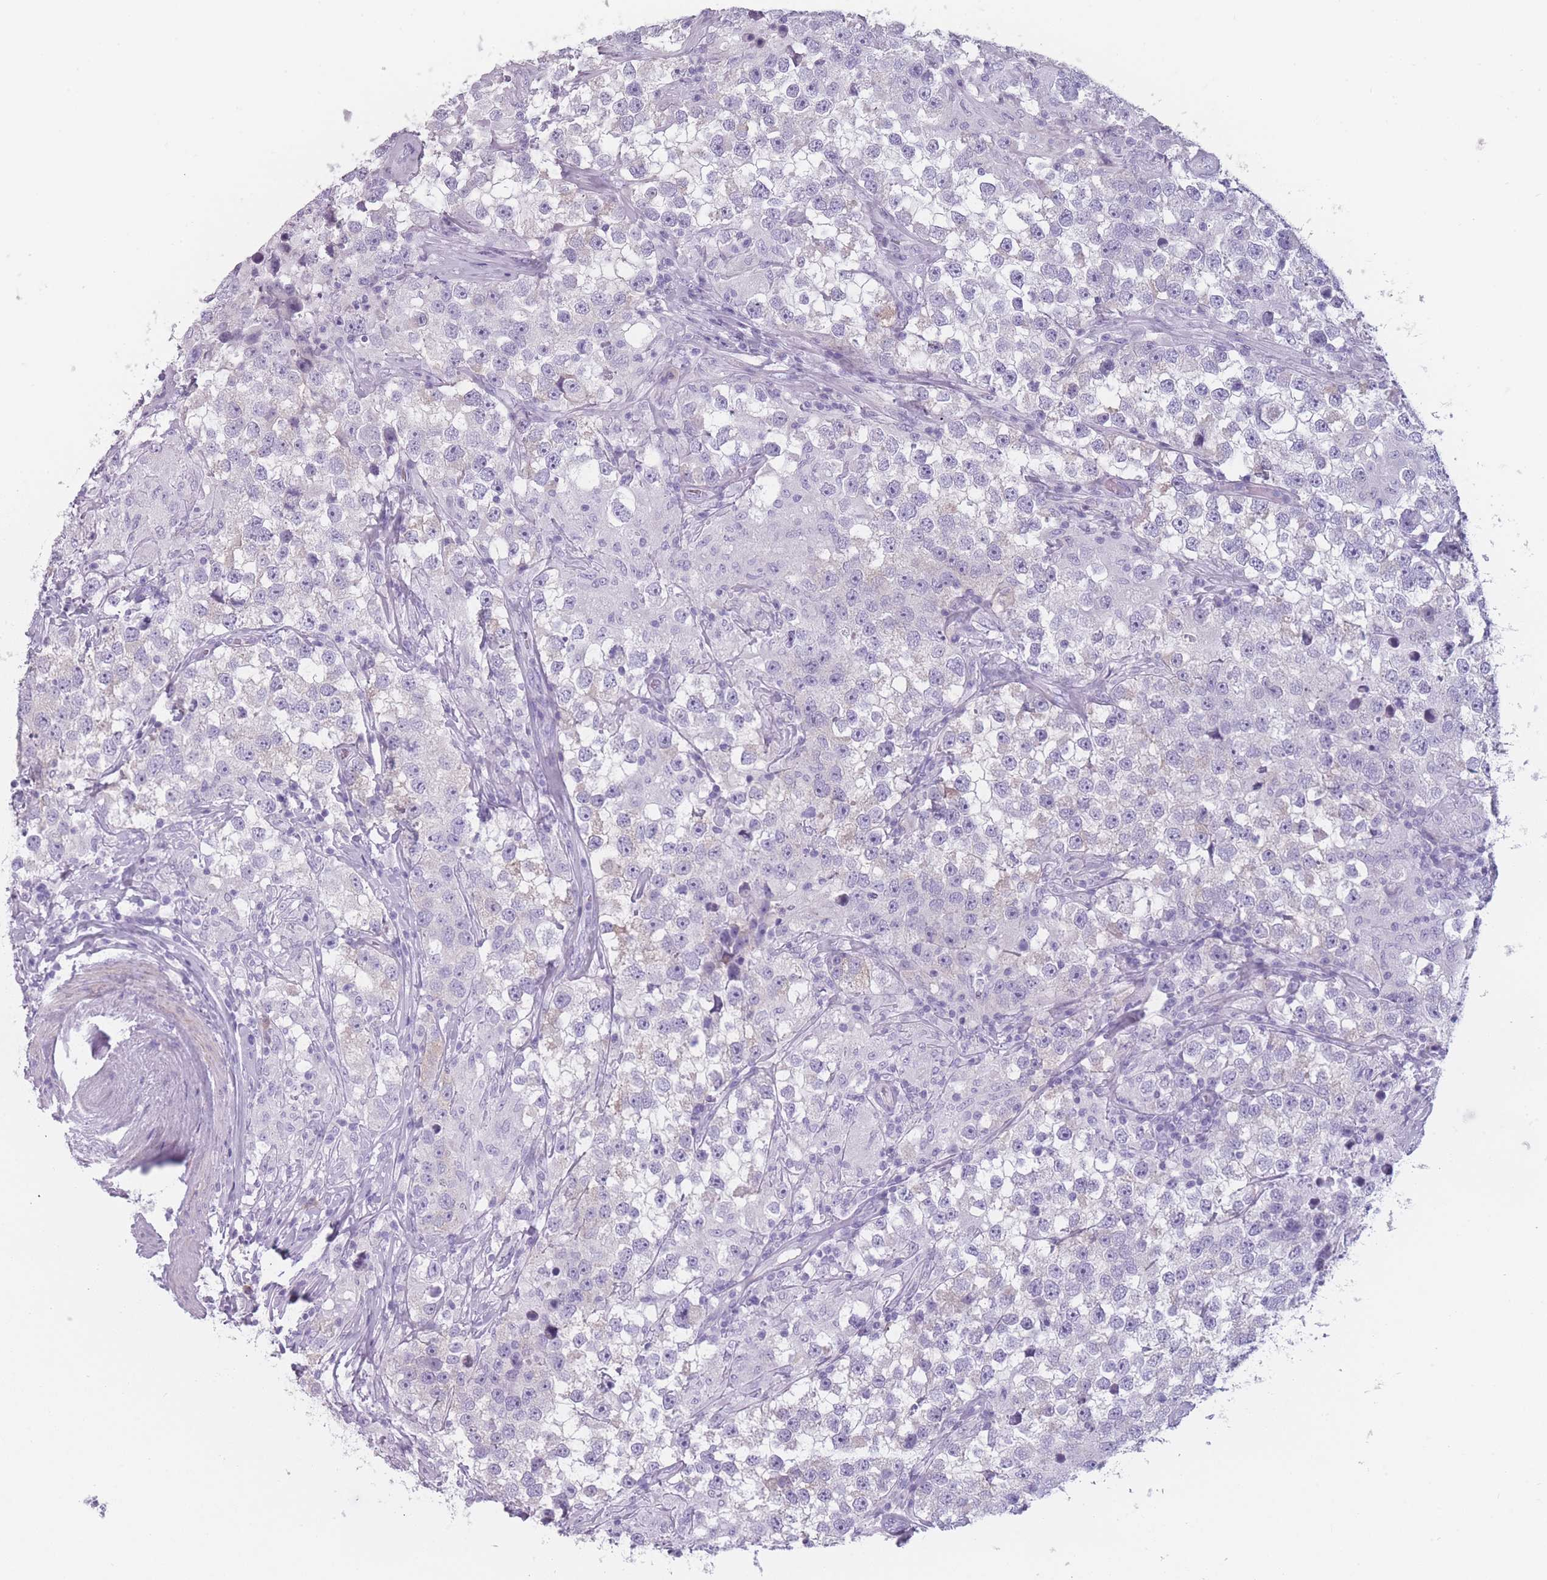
{"staining": {"intensity": "negative", "quantity": "none", "location": "none"}, "tissue": "testis cancer", "cell_type": "Tumor cells", "image_type": "cancer", "snomed": [{"axis": "morphology", "description": "Seminoma, NOS"}, {"axis": "topography", "description": "Testis"}], "caption": "Human testis seminoma stained for a protein using IHC shows no staining in tumor cells.", "gene": "PPFIA3", "patient": {"sex": "male", "age": 46}}